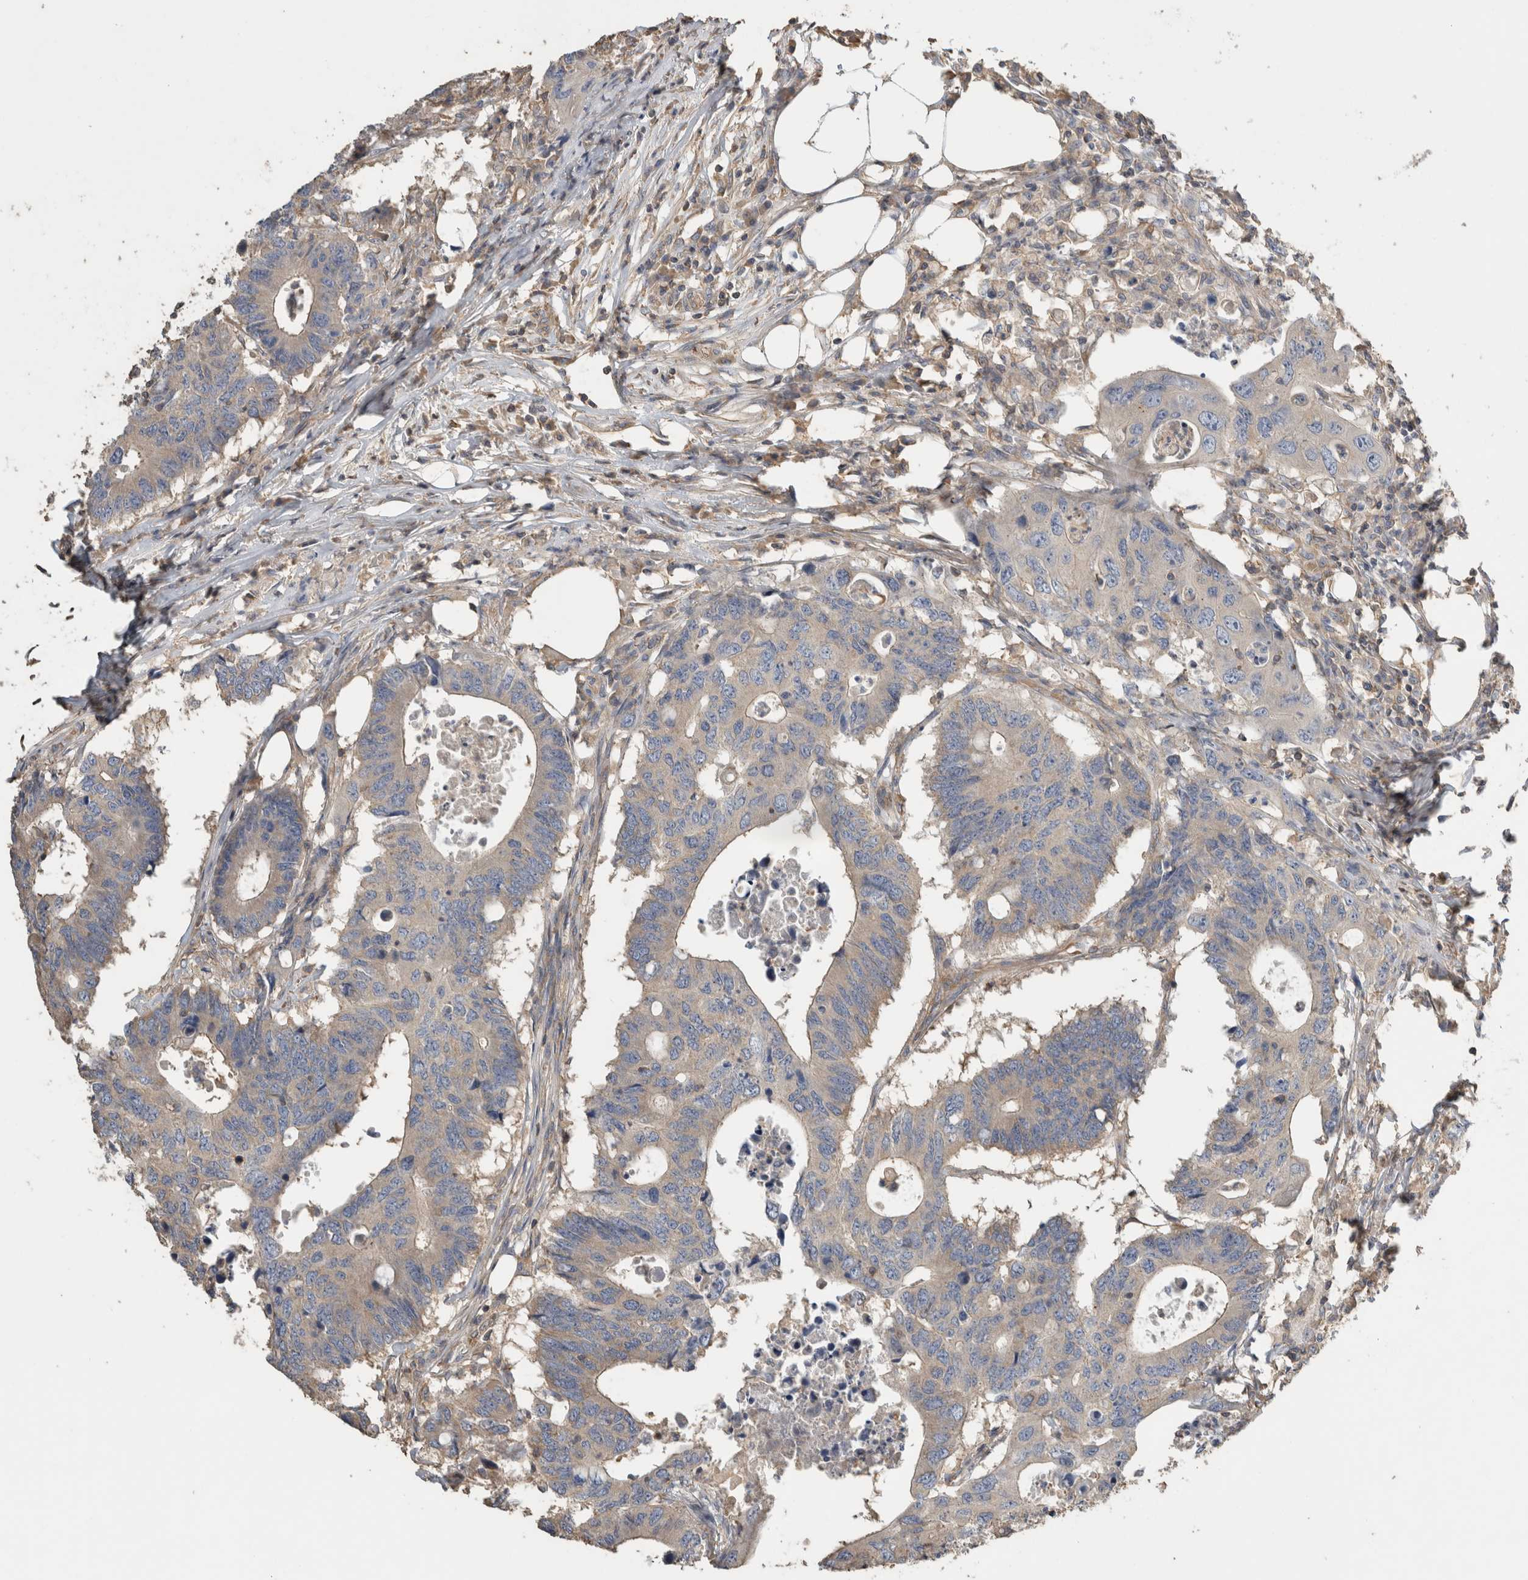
{"staining": {"intensity": "weak", "quantity": ">75%", "location": "cytoplasmic/membranous"}, "tissue": "colorectal cancer", "cell_type": "Tumor cells", "image_type": "cancer", "snomed": [{"axis": "morphology", "description": "Adenocarcinoma, NOS"}, {"axis": "topography", "description": "Colon"}], "caption": "There is low levels of weak cytoplasmic/membranous staining in tumor cells of colorectal cancer (adenocarcinoma), as demonstrated by immunohistochemical staining (brown color).", "gene": "EIF4G3", "patient": {"sex": "male", "age": 71}}